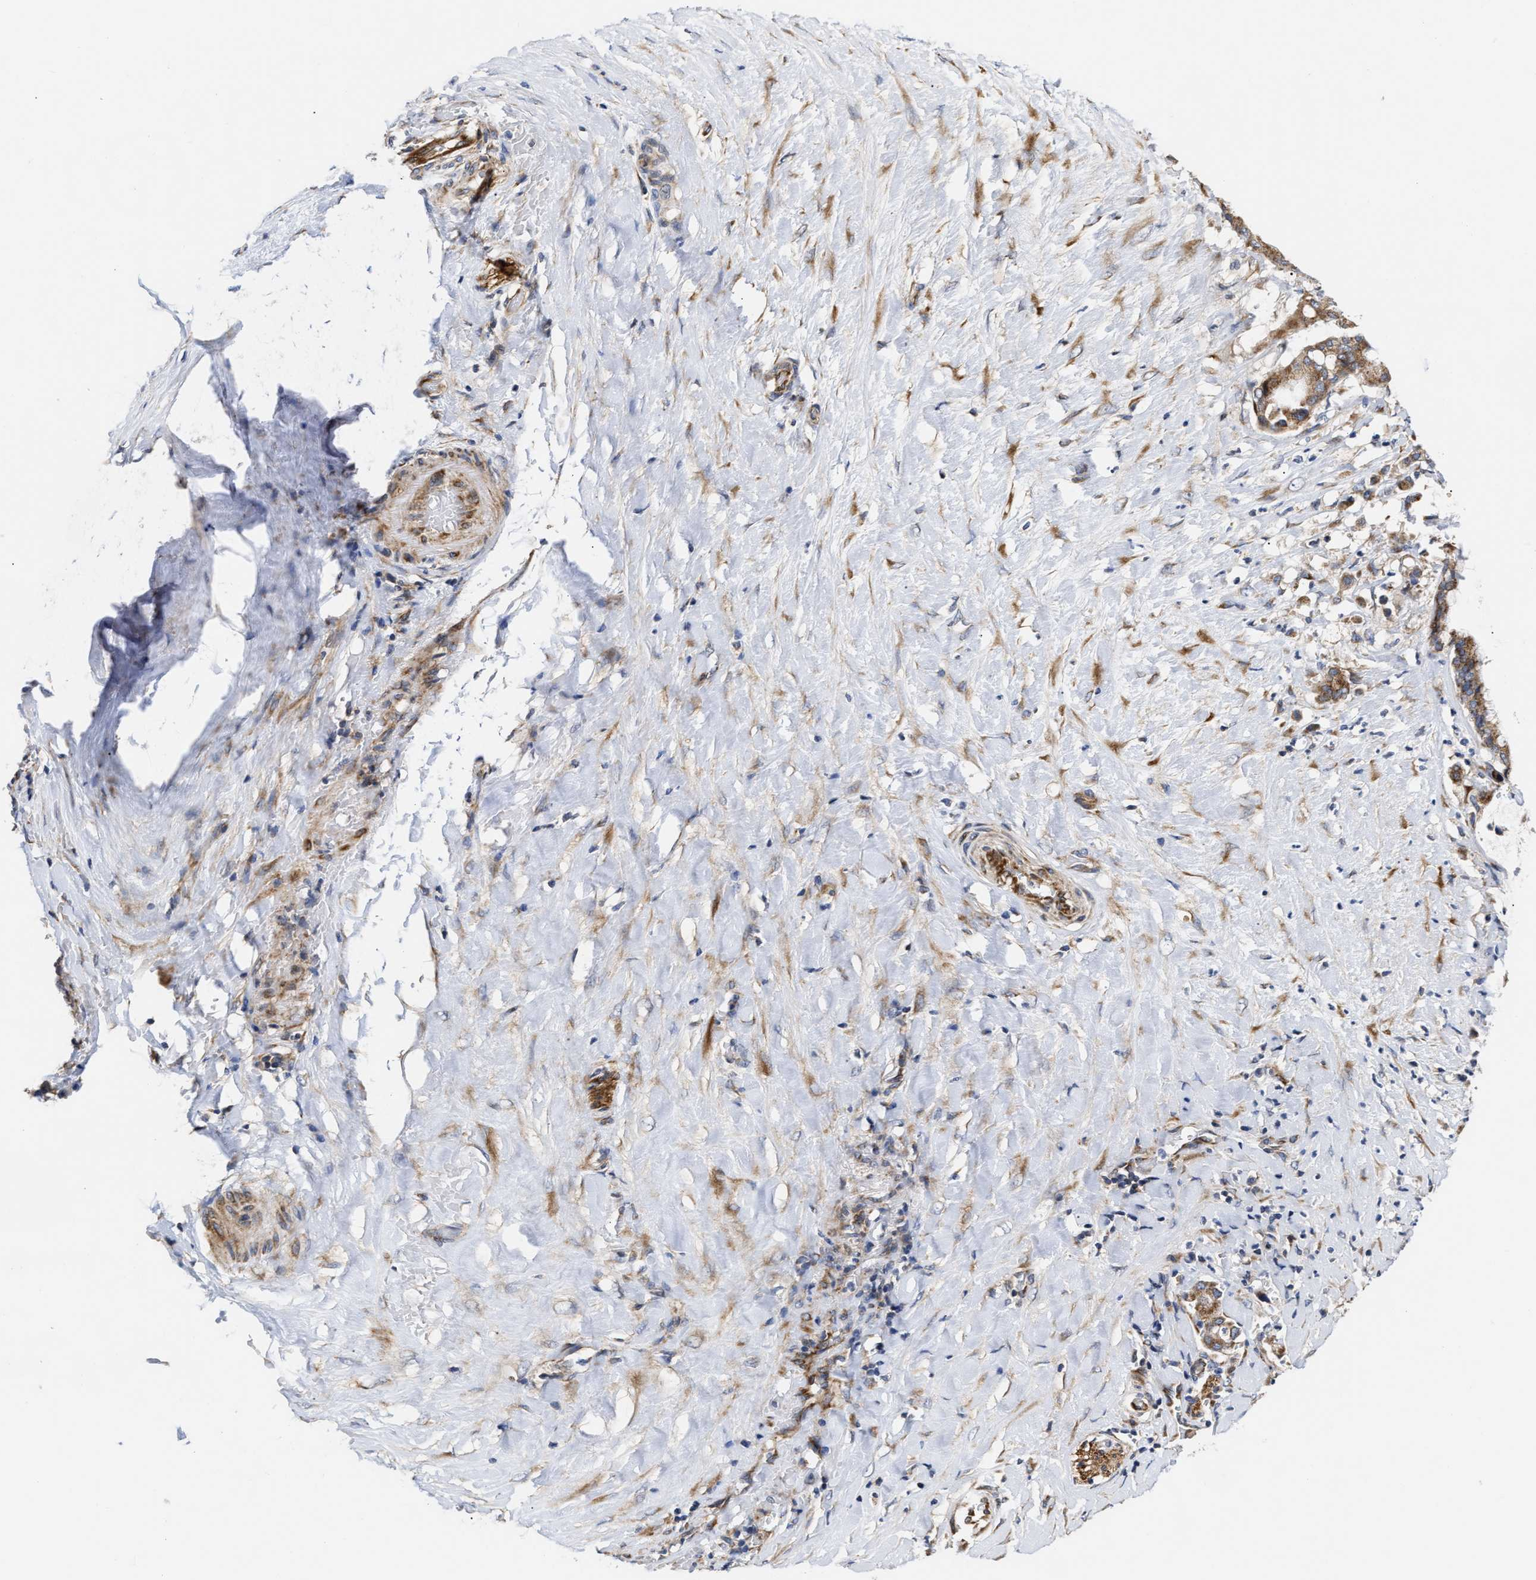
{"staining": {"intensity": "moderate", "quantity": ">75%", "location": "cytoplasmic/membranous"}, "tissue": "pancreatic cancer", "cell_type": "Tumor cells", "image_type": "cancer", "snomed": [{"axis": "morphology", "description": "Adenocarcinoma, NOS"}, {"axis": "topography", "description": "Pancreas"}], "caption": "Moderate cytoplasmic/membranous protein expression is present in about >75% of tumor cells in adenocarcinoma (pancreatic).", "gene": "MALSU1", "patient": {"sex": "male", "age": 41}}